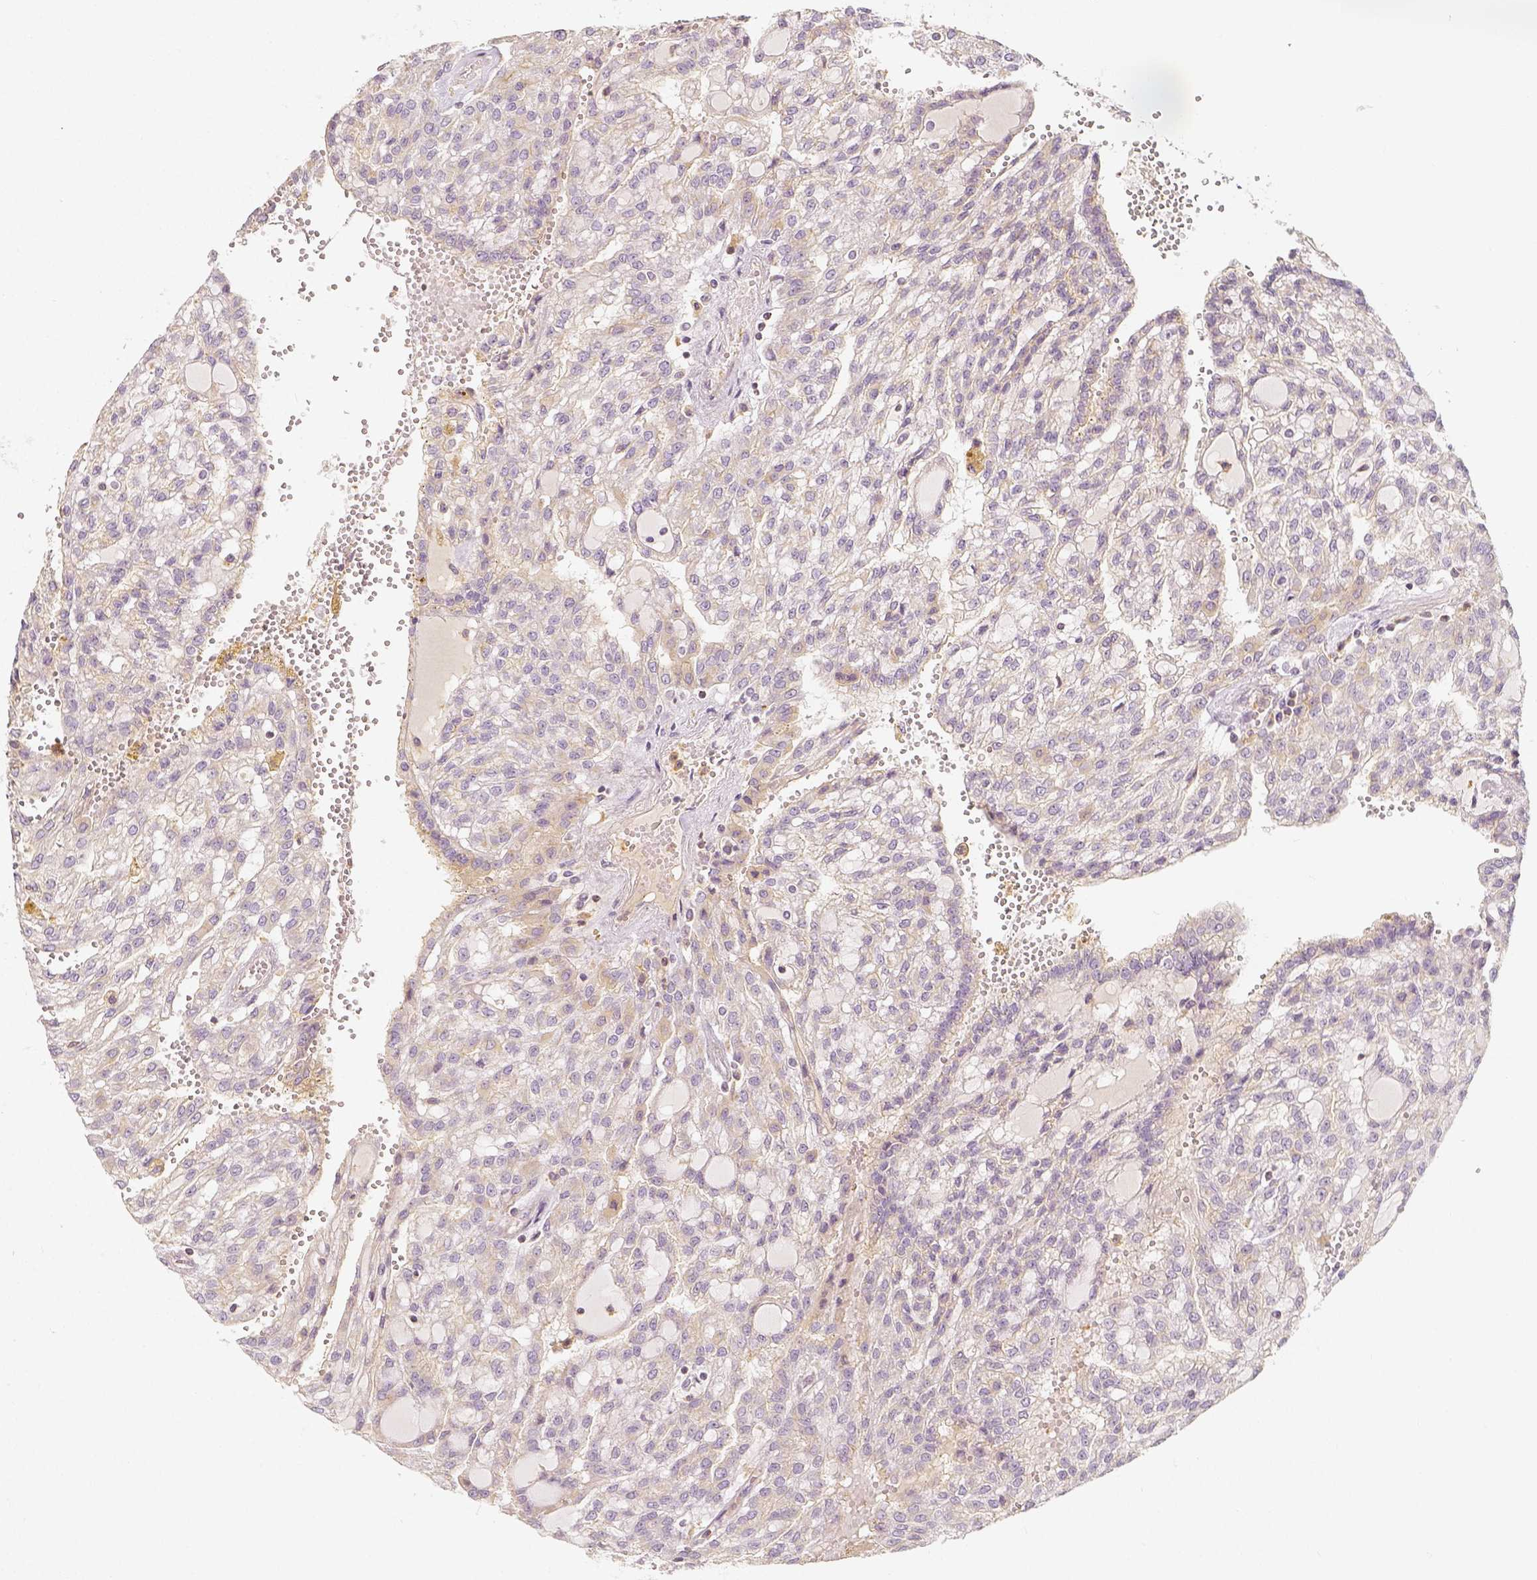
{"staining": {"intensity": "weak", "quantity": ">75%", "location": "cytoplasmic/membranous"}, "tissue": "renal cancer", "cell_type": "Tumor cells", "image_type": "cancer", "snomed": [{"axis": "morphology", "description": "Adenocarcinoma, NOS"}, {"axis": "topography", "description": "Kidney"}], "caption": "This image exhibits immunohistochemistry staining of renal cancer, with low weak cytoplasmic/membranous expression in about >75% of tumor cells.", "gene": "PTPRJ", "patient": {"sex": "male", "age": 63}}